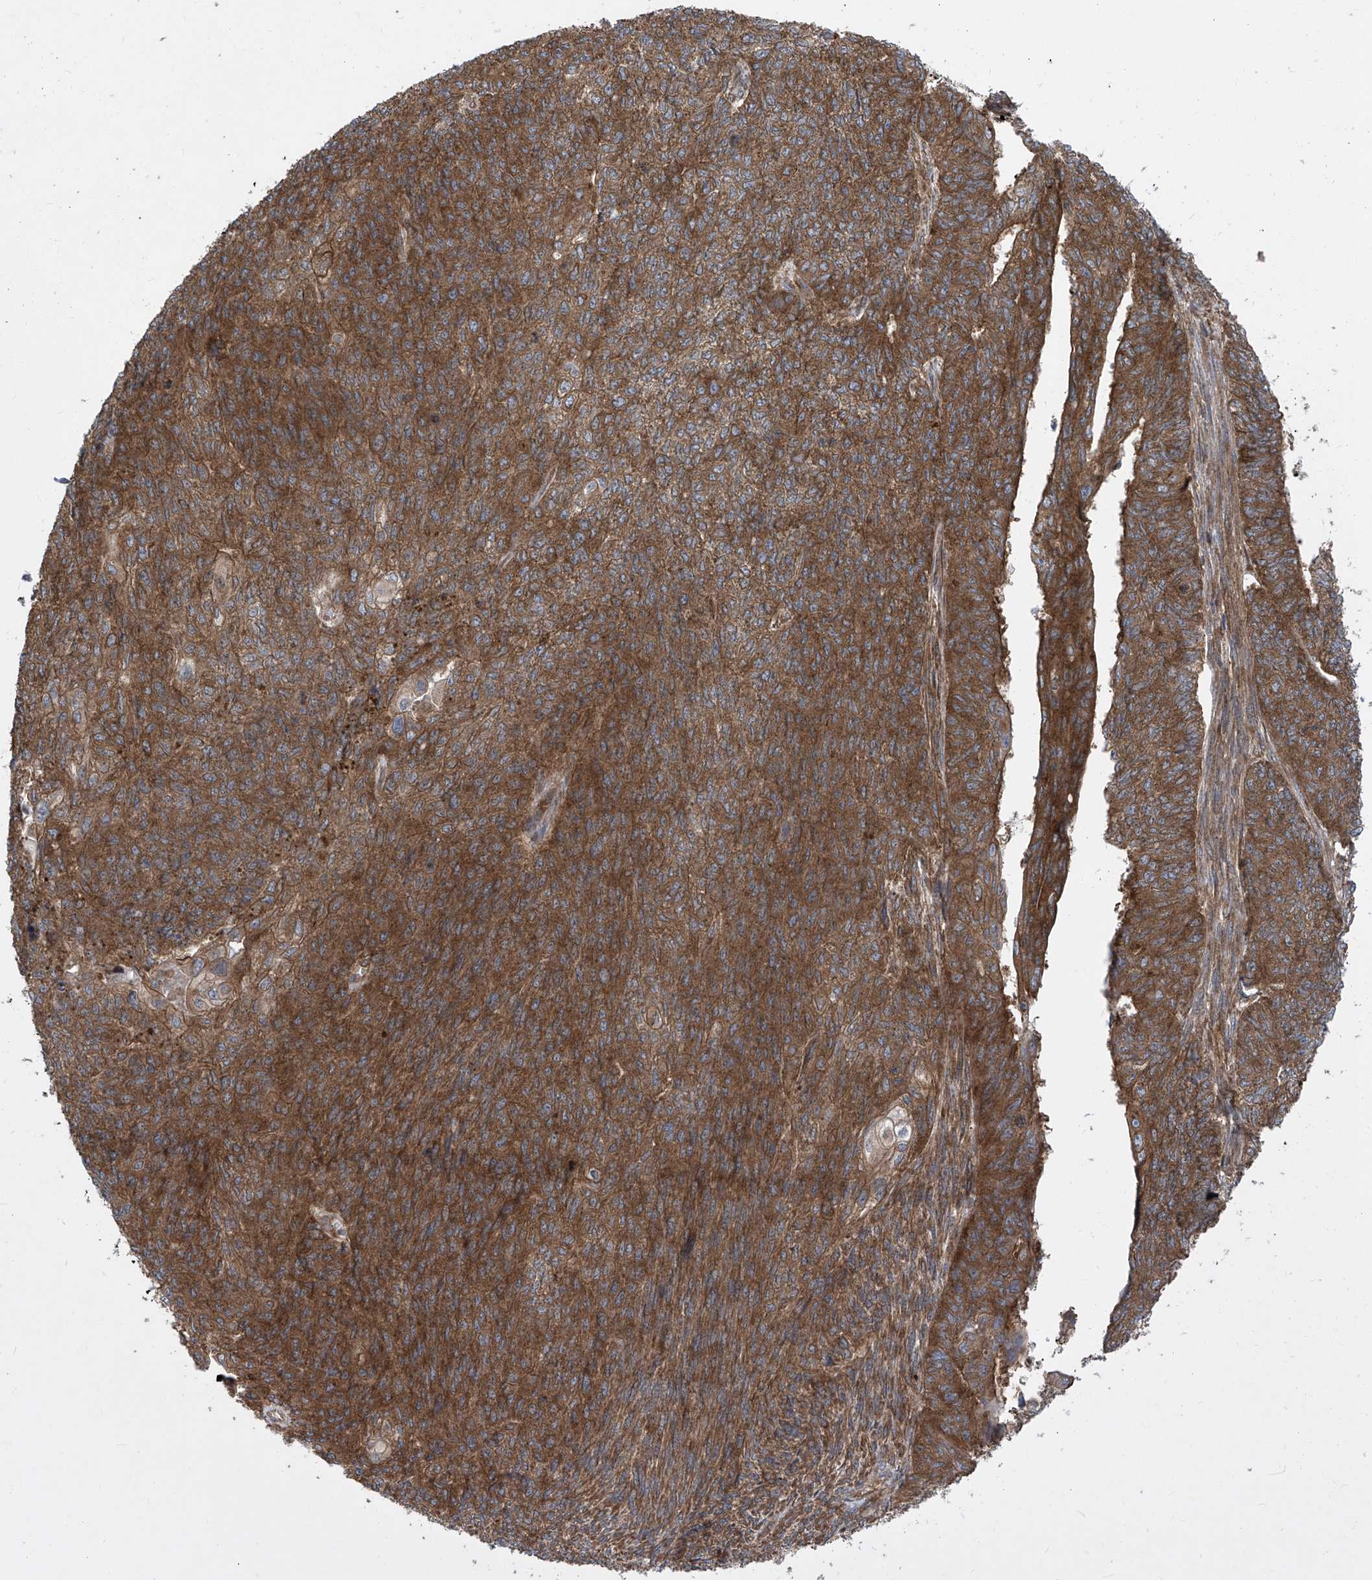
{"staining": {"intensity": "strong", "quantity": ">75%", "location": "cytoplasmic/membranous"}, "tissue": "endometrial cancer", "cell_type": "Tumor cells", "image_type": "cancer", "snomed": [{"axis": "morphology", "description": "Adenocarcinoma, NOS"}, {"axis": "topography", "description": "Endometrium"}], "caption": "Immunohistochemical staining of adenocarcinoma (endometrial) exhibits high levels of strong cytoplasmic/membranous expression in about >75% of tumor cells.", "gene": "EIF3M", "patient": {"sex": "female", "age": 32}}